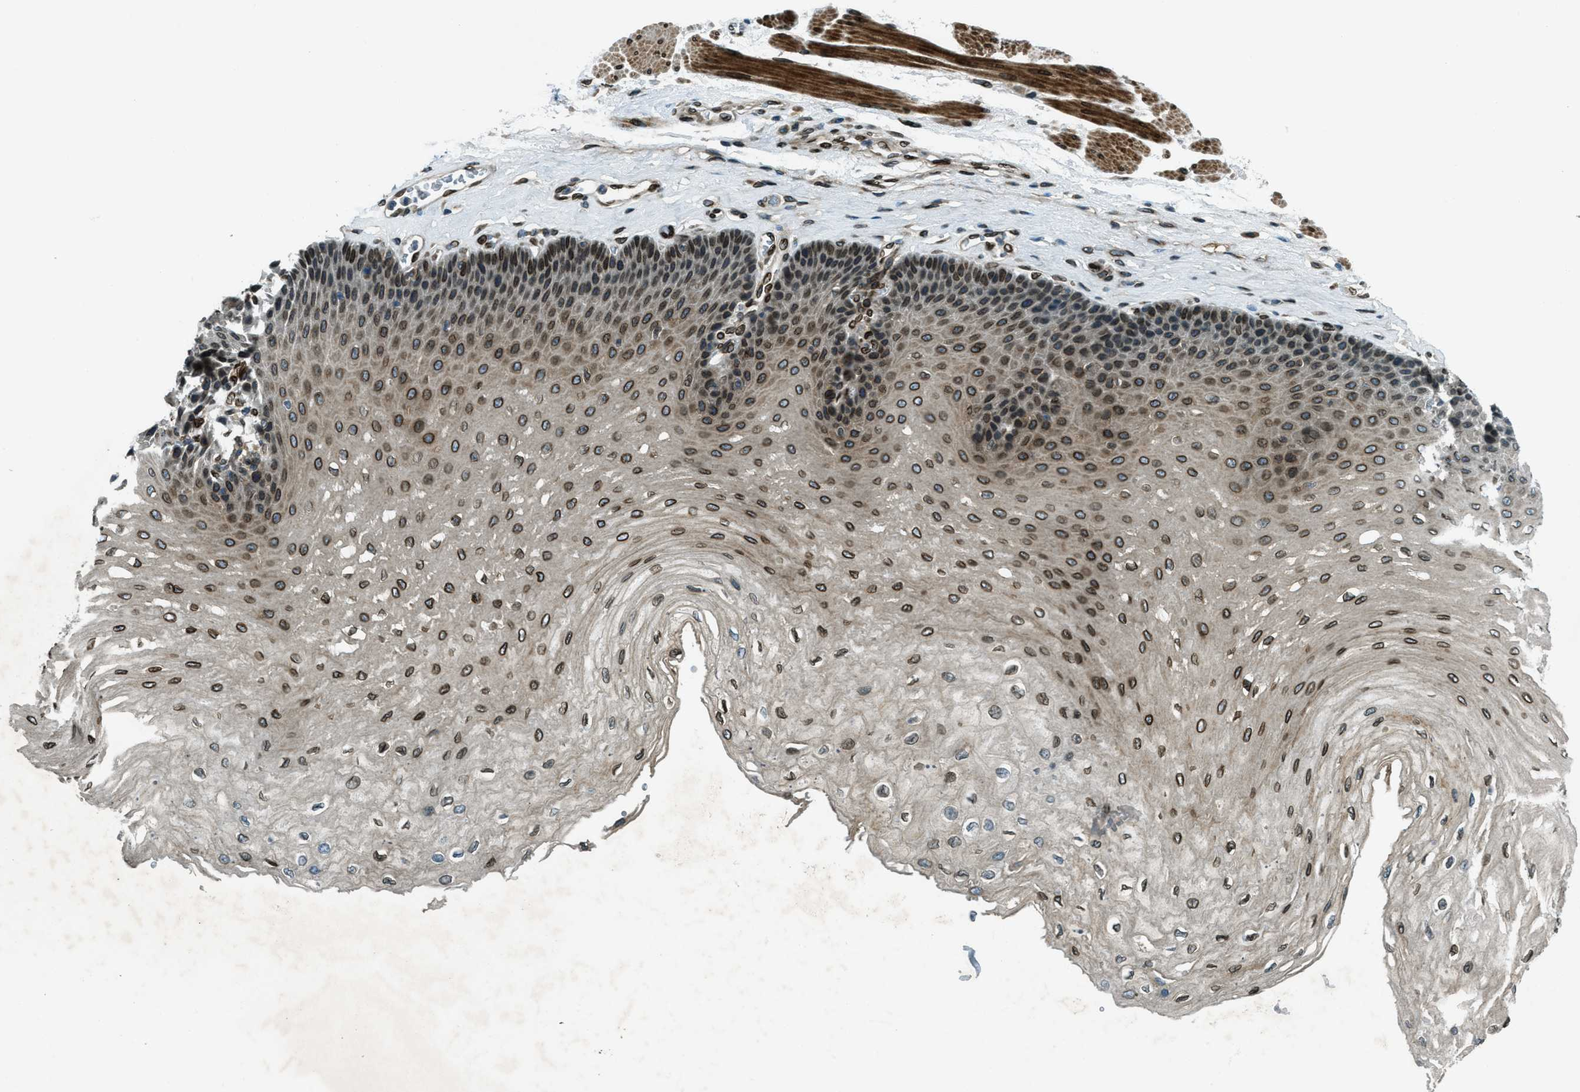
{"staining": {"intensity": "strong", "quantity": ">75%", "location": "cytoplasmic/membranous,nuclear"}, "tissue": "esophagus", "cell_type": "Squamous epithelial cells", "image_type": "normal", "snomed": [{"axis": "morphology", "description": "Normal tissue, NOS"}, {"axis": "topography", "description": "Esophagus"}], "caption": "High-power microscopy captured an immunohistochemistry (IHC) image of unremarkable esophagus, revealing strong cytoplasmic/membranous,nuclear staining in about >75% of squamous epithelial cells.", "gene": "LEMD2", "patient": {"sex": "female", "age": 72}}